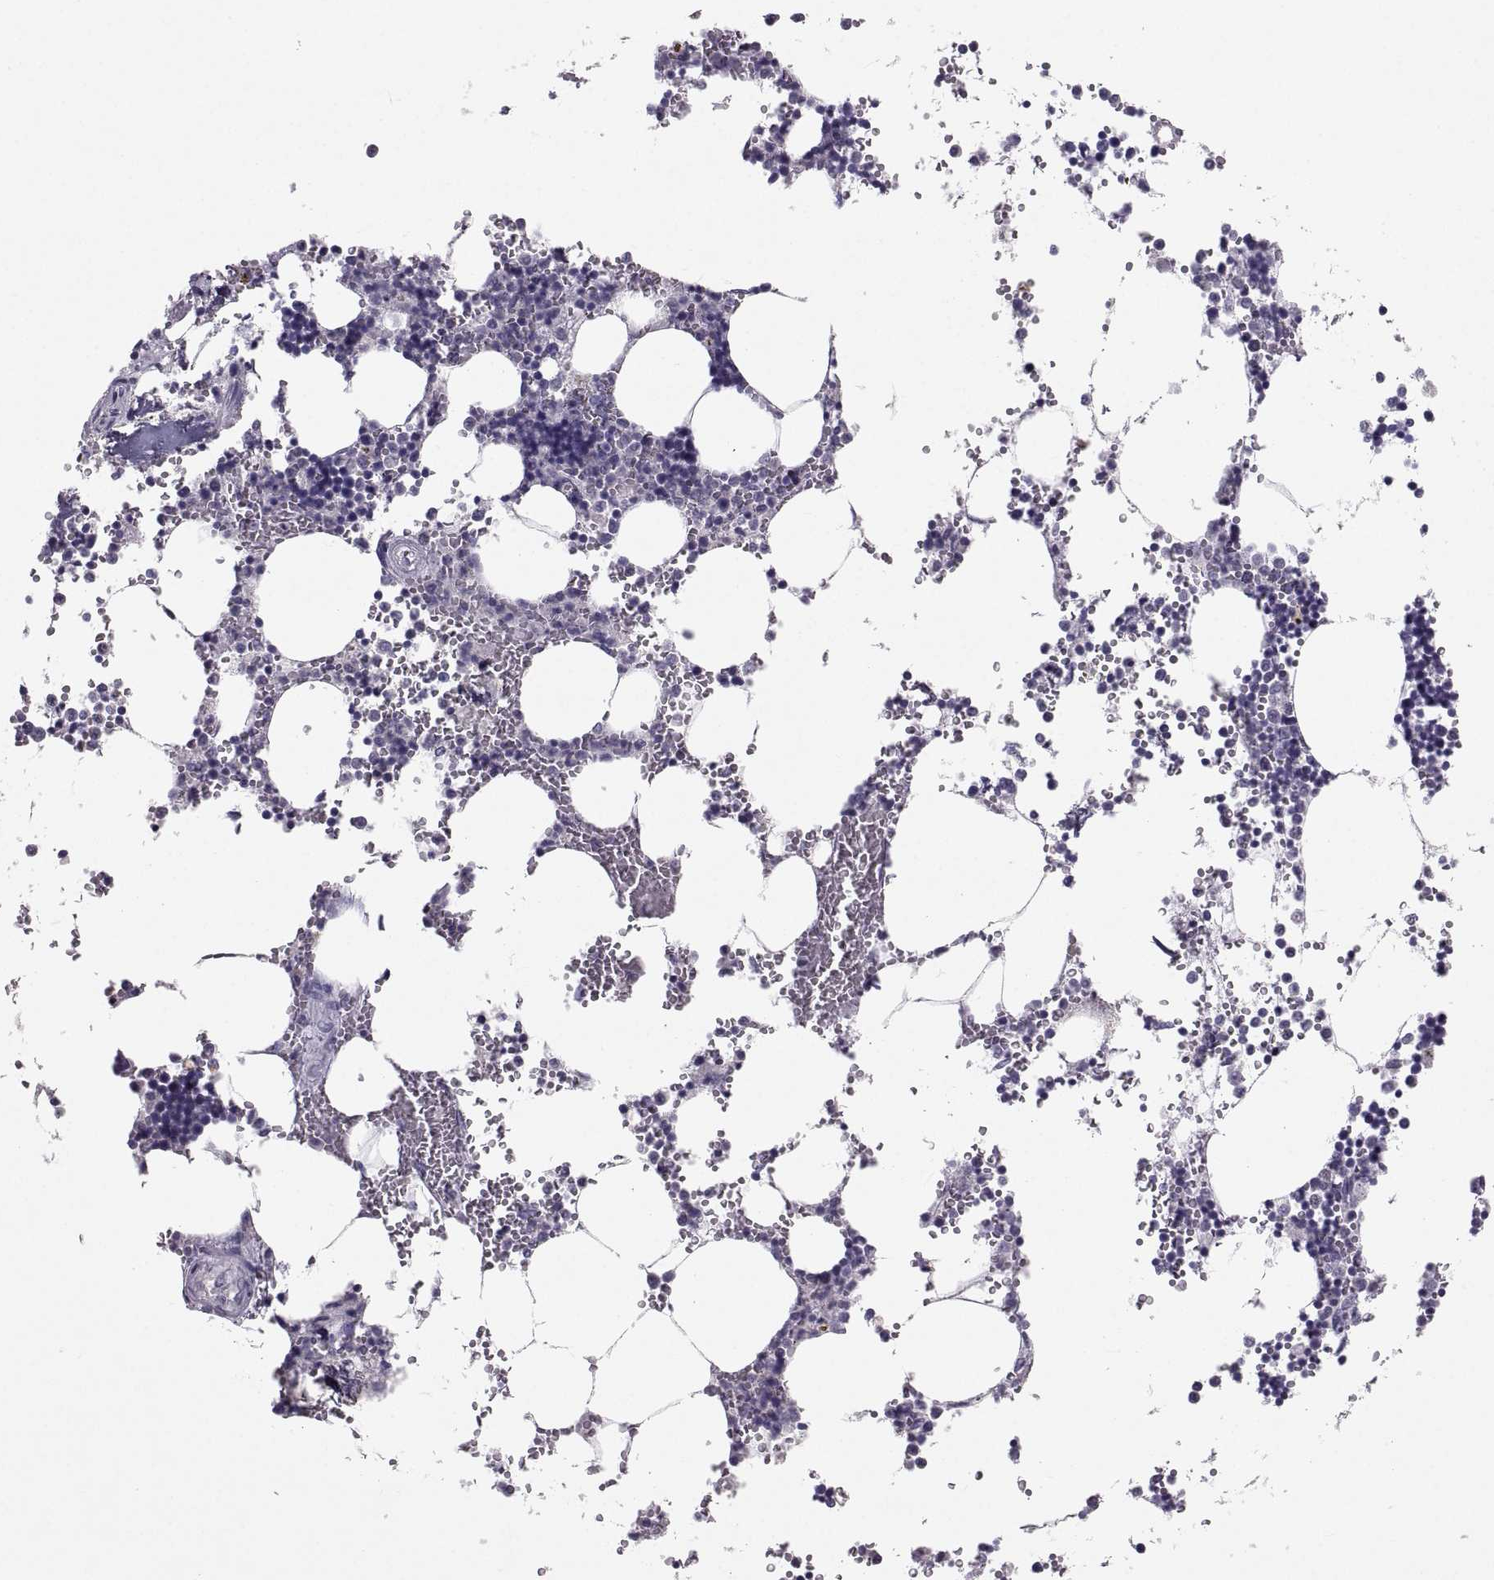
{"staining": {"intensity": "negative", "quantity": "none", "location": "none"}, "tissue": "bone marrow", "cell_type": "Hematopoietic cells", "image_type": "normal", "snomed": [{"axis": "morphology", "description": "Normal tissue, NOS"}, {"axis": "topography", "description": "Bone marrow"}], "caption": "IHC photomicrograph of benign bone marrow: bone marrow stained with DAB (3,3'-diaminobenzidine) demonstrates no significant protein positivity in hematopoietic cells.", "gene": "SOX21", "patient": {"sex": "male", "age": 54}}